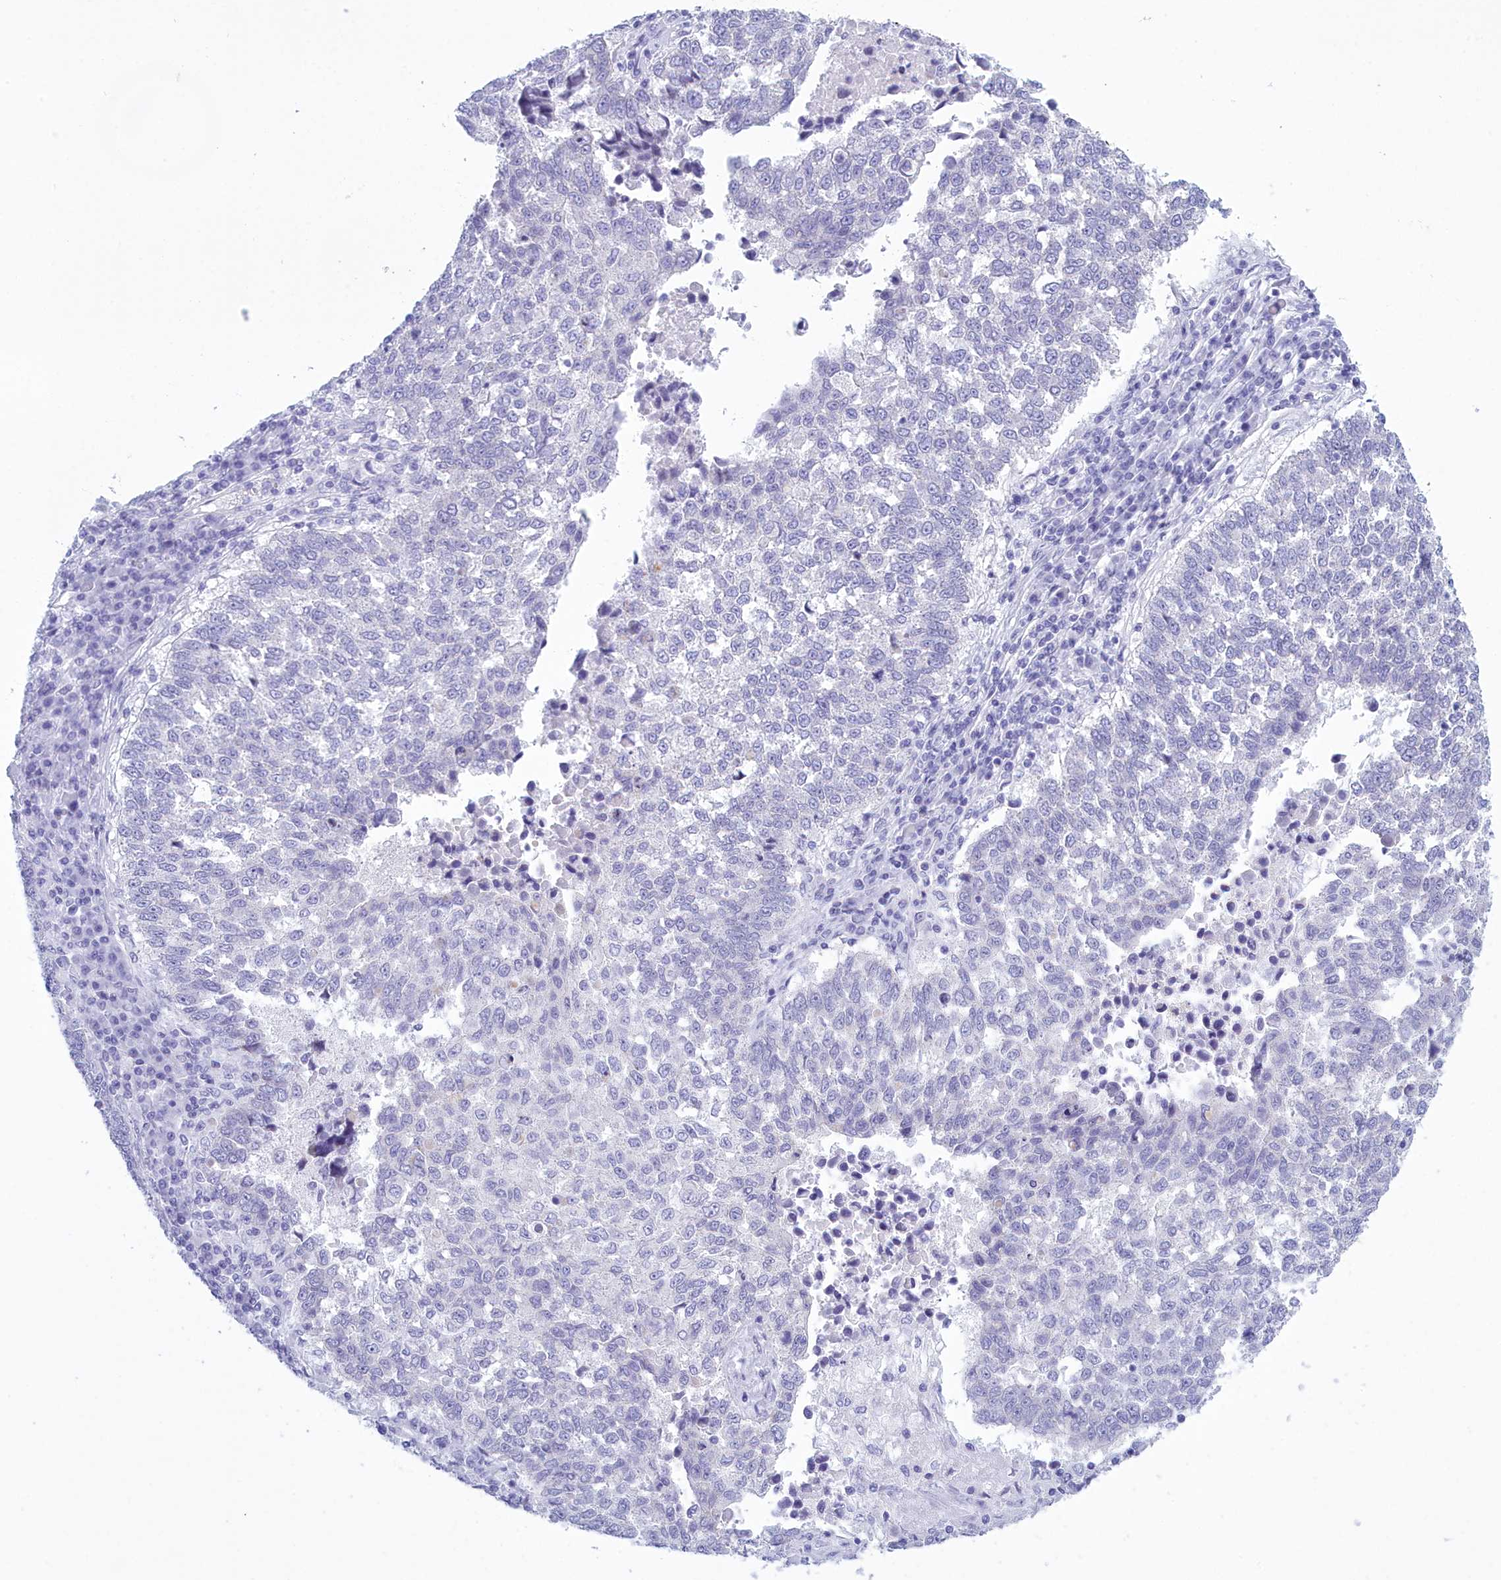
{"staining": {"intensity": "negative", "quantity": "none", "location": "none"}, "tissue": "lung cancer", "cell_type": "Tumor cells", "image_type": "cancer", "snomed": [{"axis": "morphology", "description": "Squamous cell carcinoma, NOS"}, {"axis": "topography", "description": "Lung"}], "caption": "Tumor cells are negative for protein expression in human lung cancer (squamous cell carcinoma).", "gene": "TMEM97", "patient": {"sex": "male", "age": 73}}